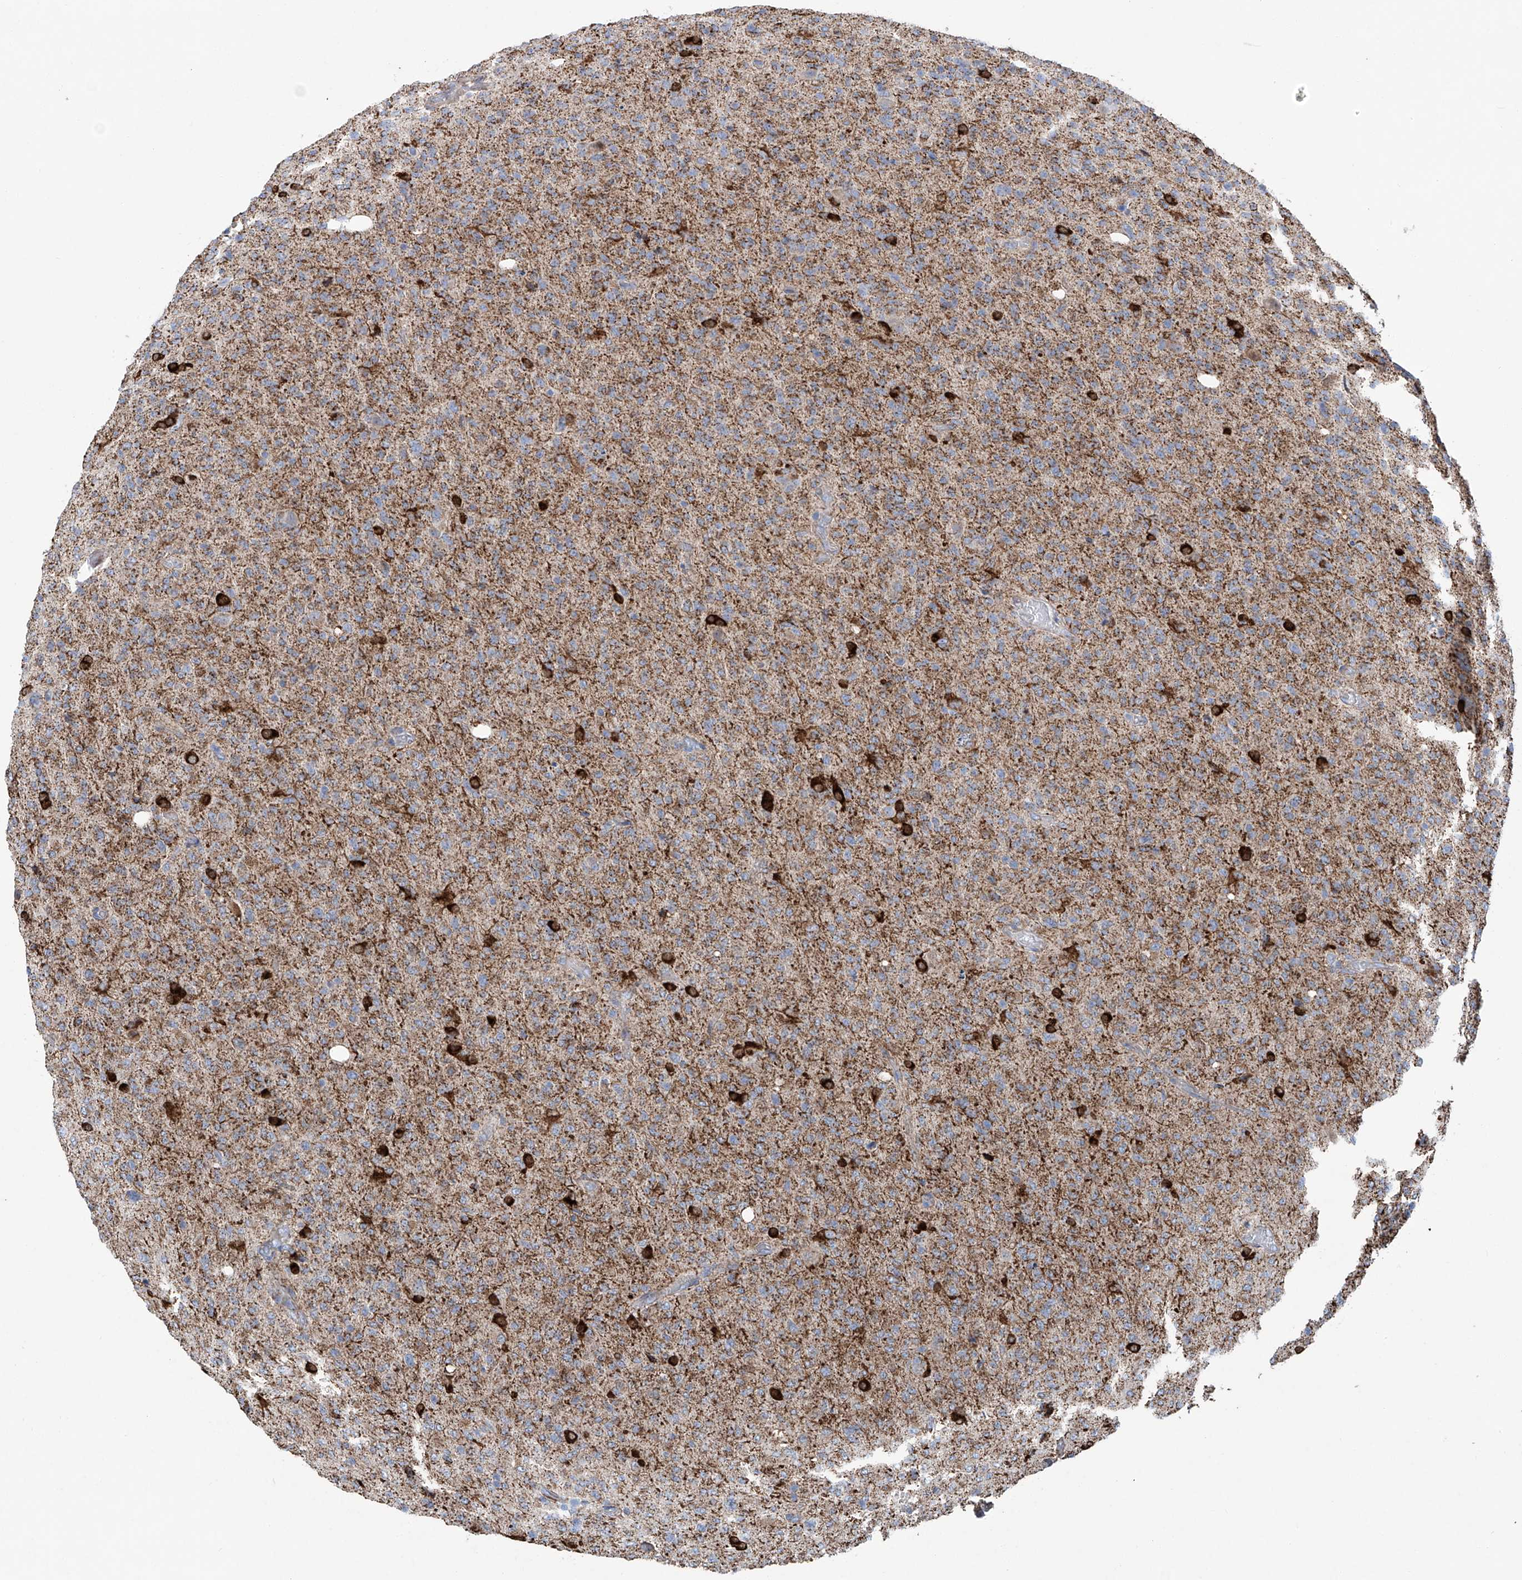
{"staining": {"intensity": "moderate", "quantity": ">75%", "location": "cytoplasmic/membranous"}, "tissue": "glioma", "cell_type": "Tumor cells", "image_type": "cancer", "snomed": [{"axis": "morphology", "description": "Glioma, malignant, High grade"}, {"axis": "topography", "description": "Brain"}], "caption": "Human malignant high-grade glioma stained for a protein (brown) shows moderate cytoplasmic/membranous positive expression in about >75% of tumor cells.", "gene": "ALDH6A1", "patient": {"sex": "female", "age": 57}}